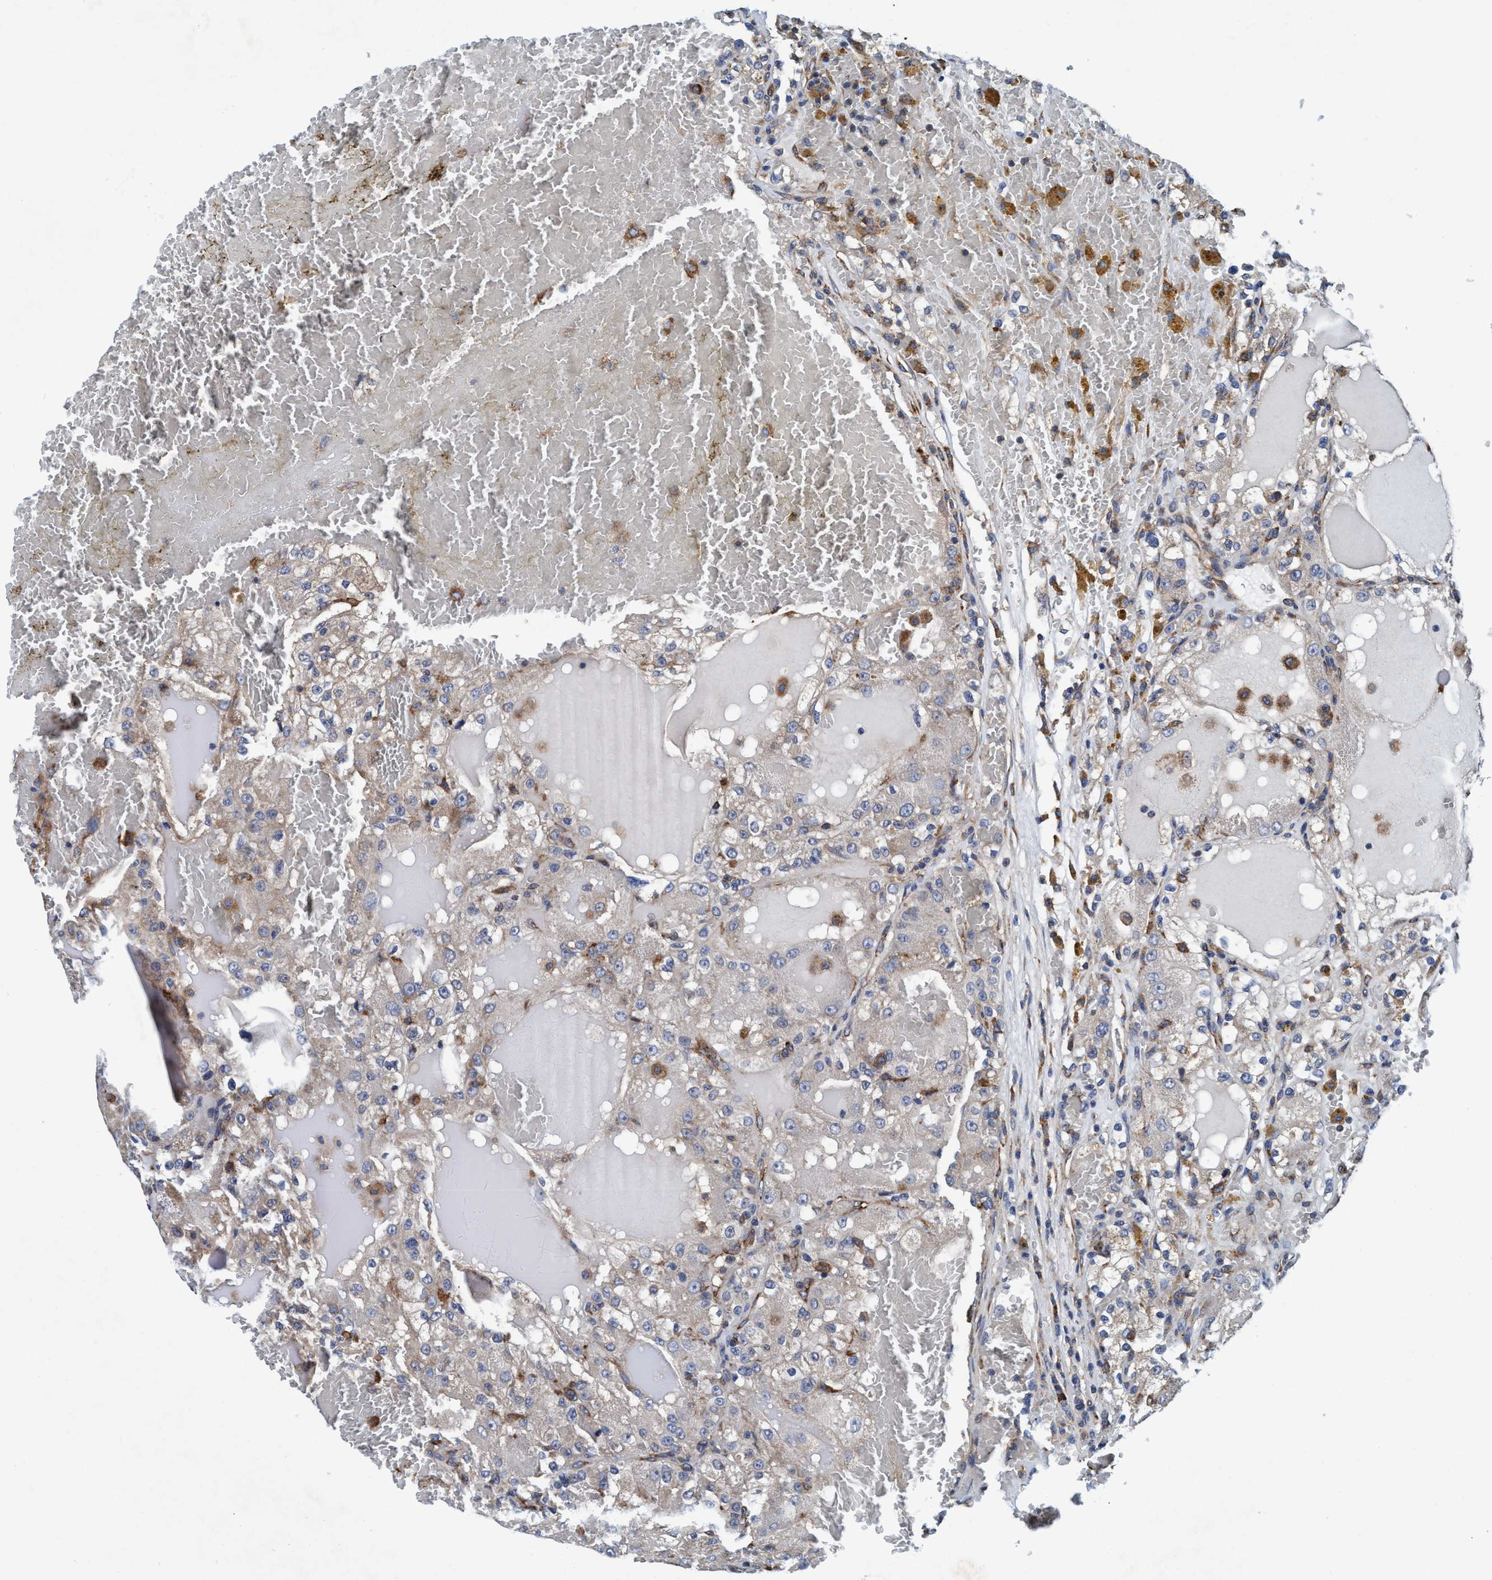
{"staining": {"intensity": "moderate", "quantity": "<25%", "location": "cytoplasmic/membranous"}, "tissue": "renal cancer", "cell_type": "Tumor cells", "image_type": "cancer", "snomed": [{"axis": "morphology", "description": "Normal tissue, NOS"}, {"axis": "morphology", "description": "Adenocarcinoma, NOS"}, {"axis": "topography", "description": "Kidney"}], "caption": "The immunohistochemical stain shows moderate cytoplasmic/membranous expression in tumor cells of renal cancer tissue.", "gene": "ENDOG", "patient": {"sex": "male", "age": 61}}